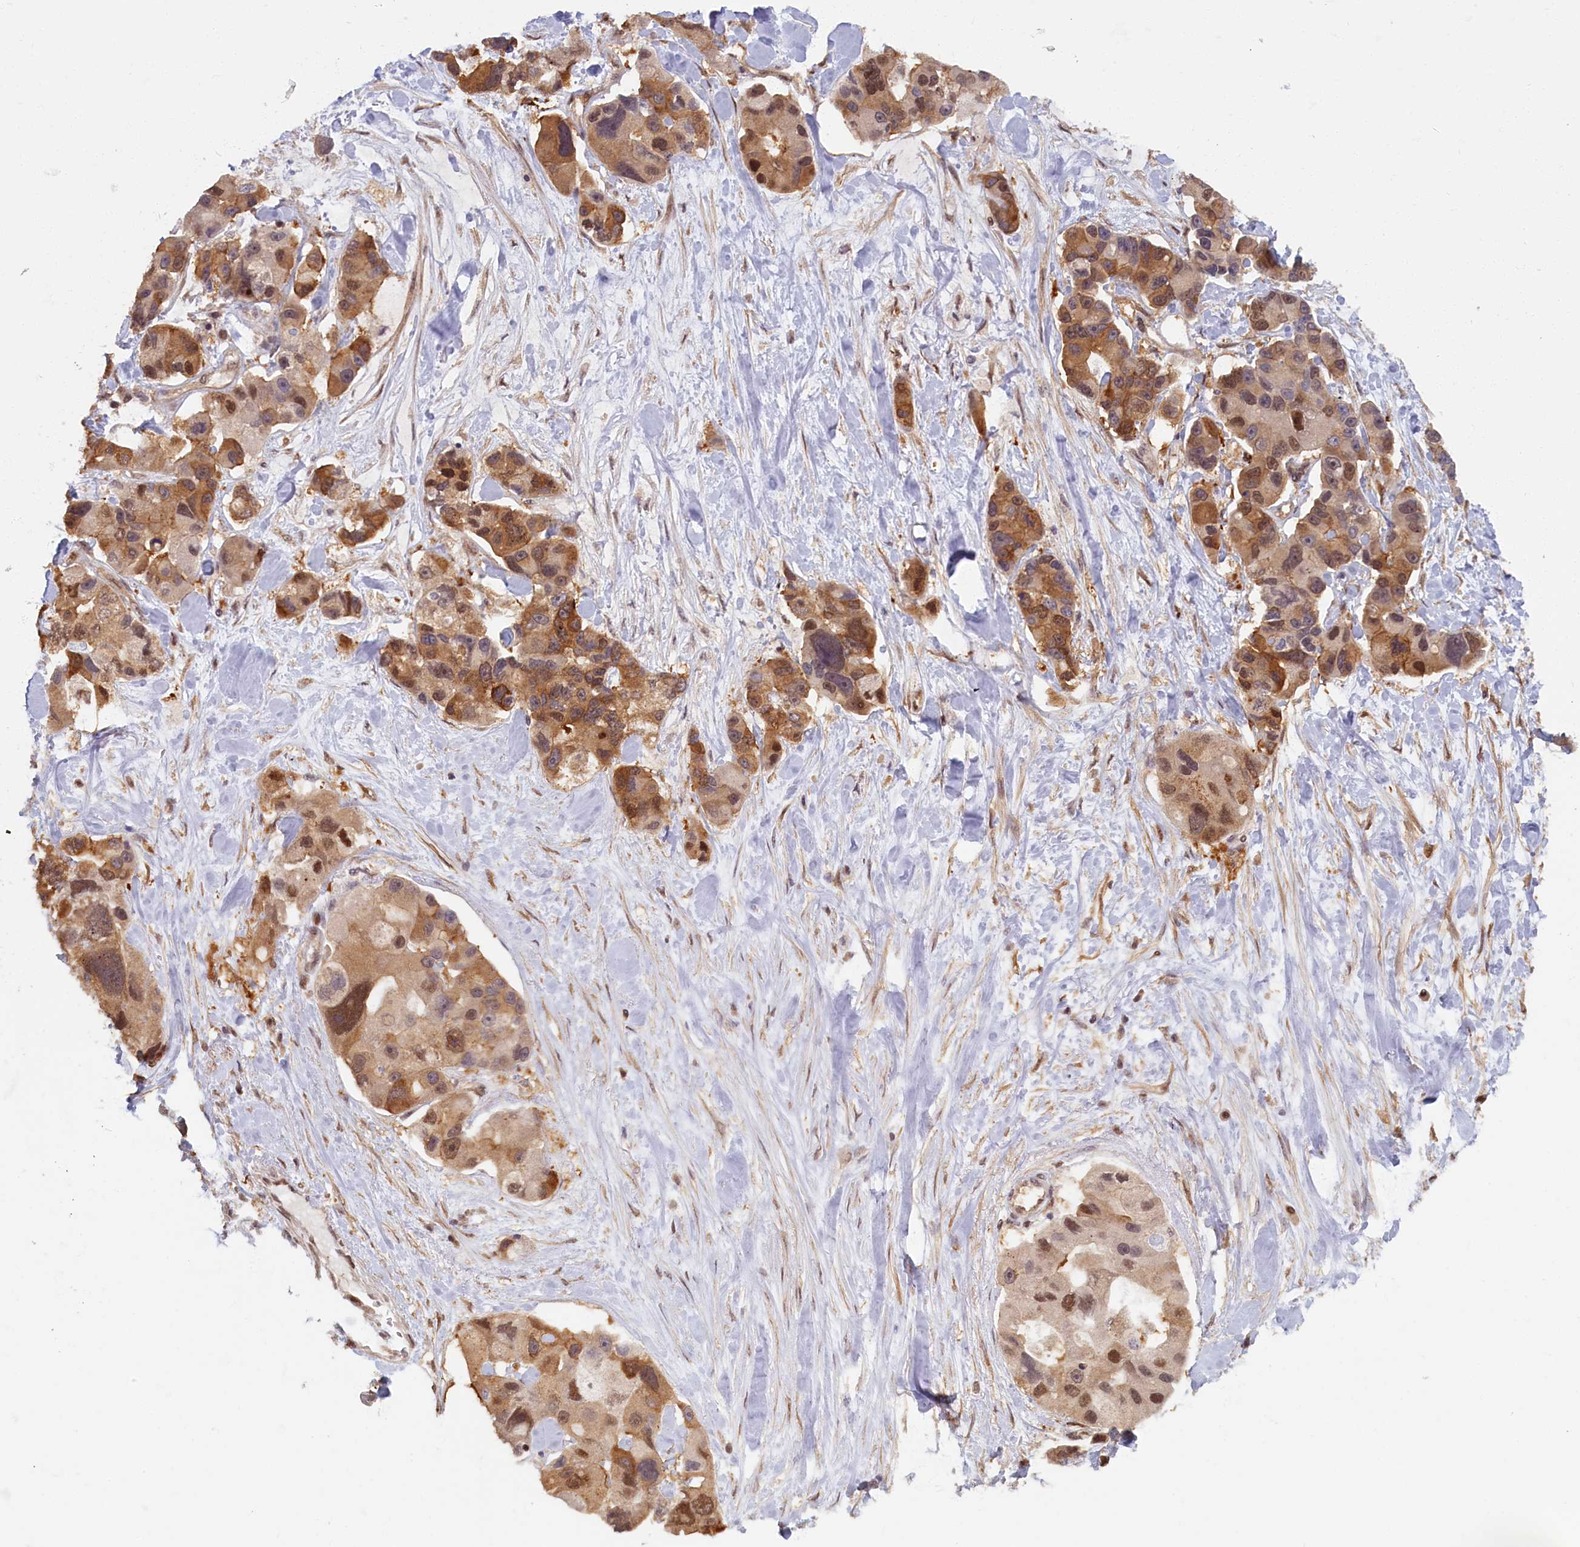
{"staining": {"intensity": "moderate", "quantity": ">75%", "location": "cytoplasmic/membranous,nuclear"}, "tissue": "lung cancer", "cell_type": "Tumor cells", "image_type": "cancer", "snomed": [{"axis": "morphology", "description": "Adenocarcinoma, NOS"}, {"axis": "topography", "description": "Lung"}], "caption": "Human adenocarcinoma (lung) stained with a protein marker demonstrates moderate staining in tumor cells.", "gene": "HIF3A", "patient": {"sex": "female", "age": 54}}